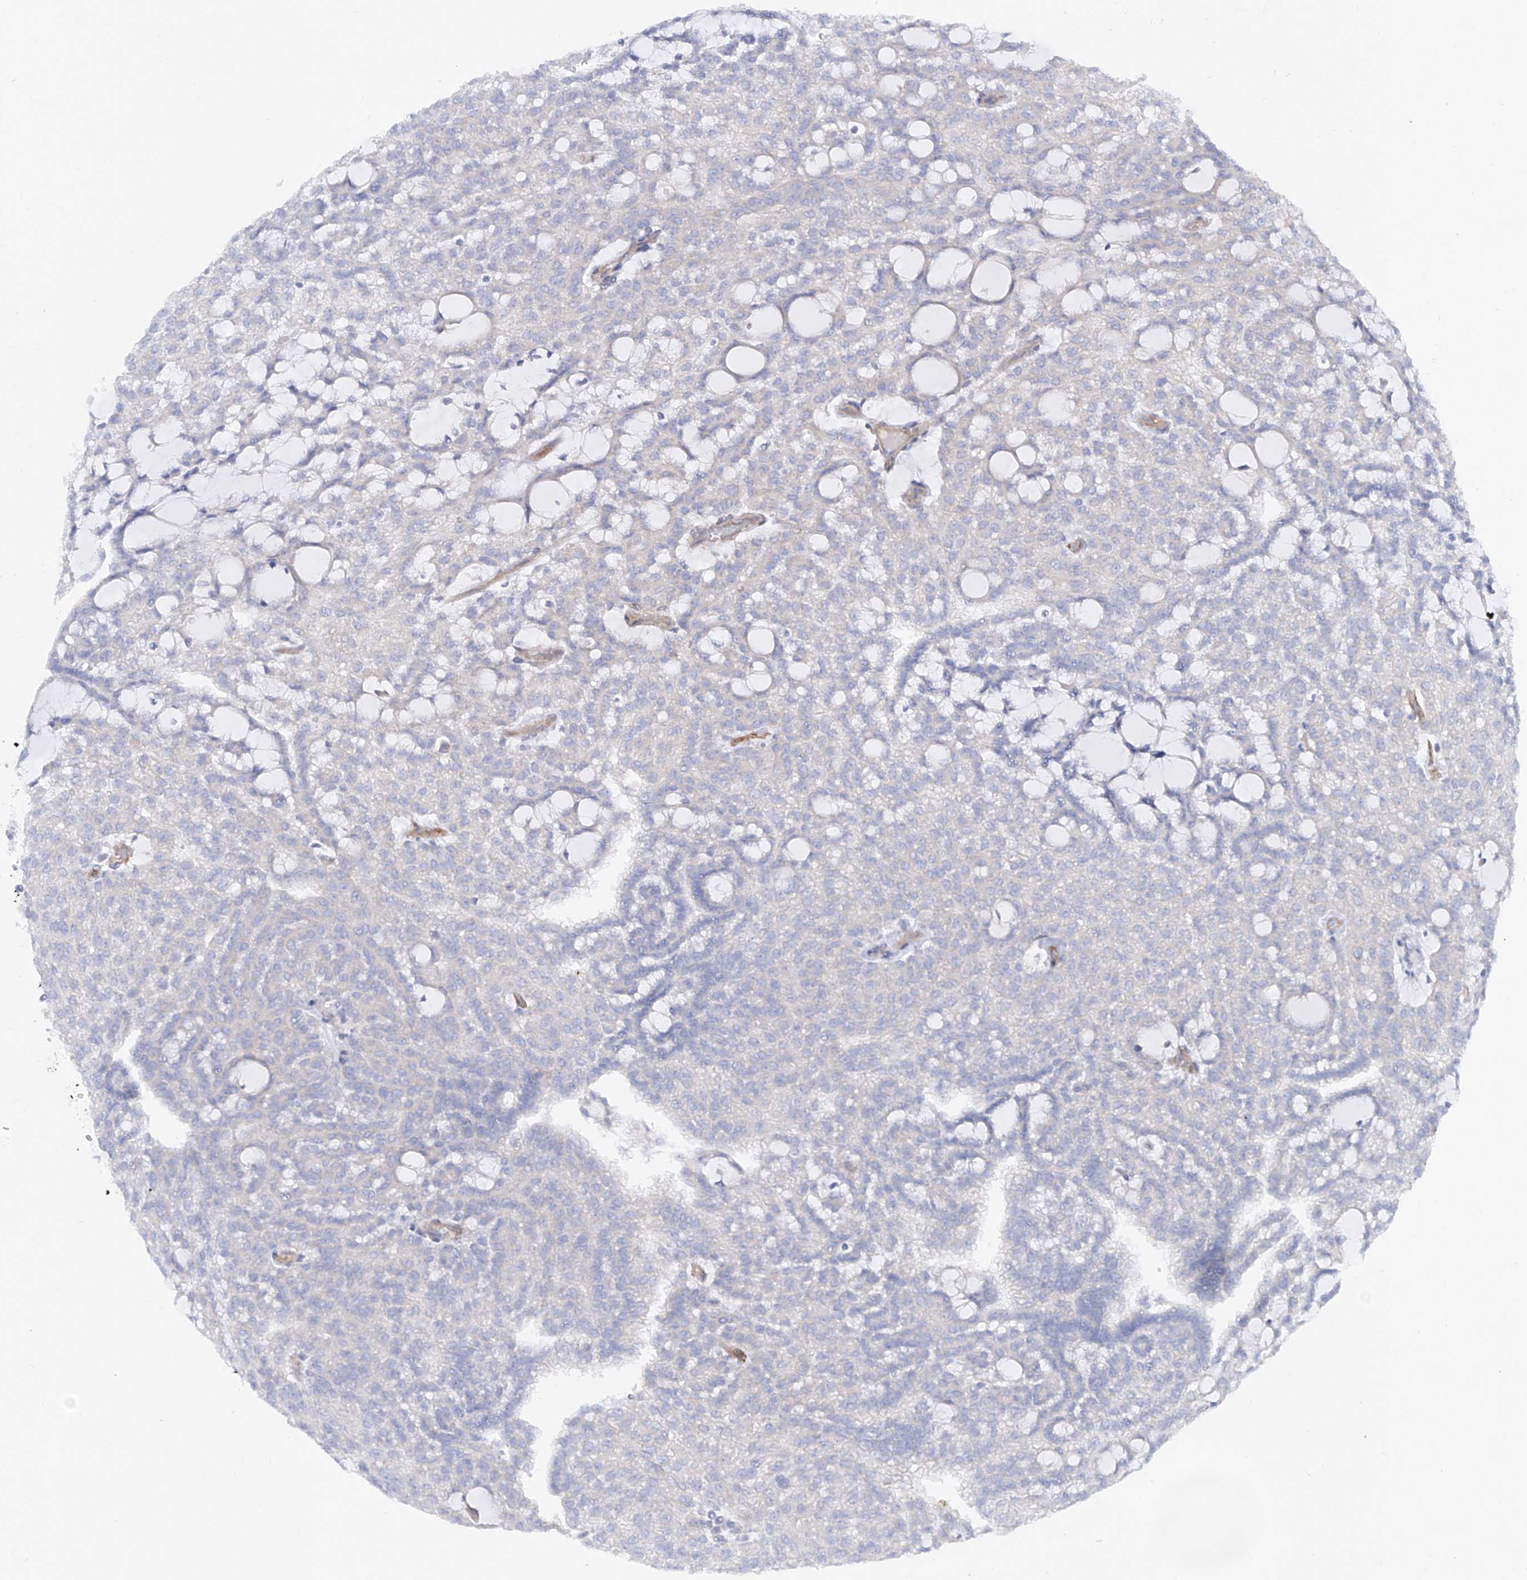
{"staining": {"intensity": "negative", "quantity": "none", "location": "none"}, "tissue": "renal cancer", "cell_type": "Tumor cells", "image_type": "cancer", "snomed": [{"axis": "morphology", "description": "Adenocarcinoma, NOS"}, {"axis": "topography", "description": "Kidney"}], "caption": "High magnification brightfield microscopy of adenocarcinoma (renal) stained with DAB (3,3'-diaminobenzidine) (brown) and counterstained with hematoxylin (blue): tumor cells show no significant expression.", "gene": "LCA5", "patient": {"sex": "male", "age": 63}}